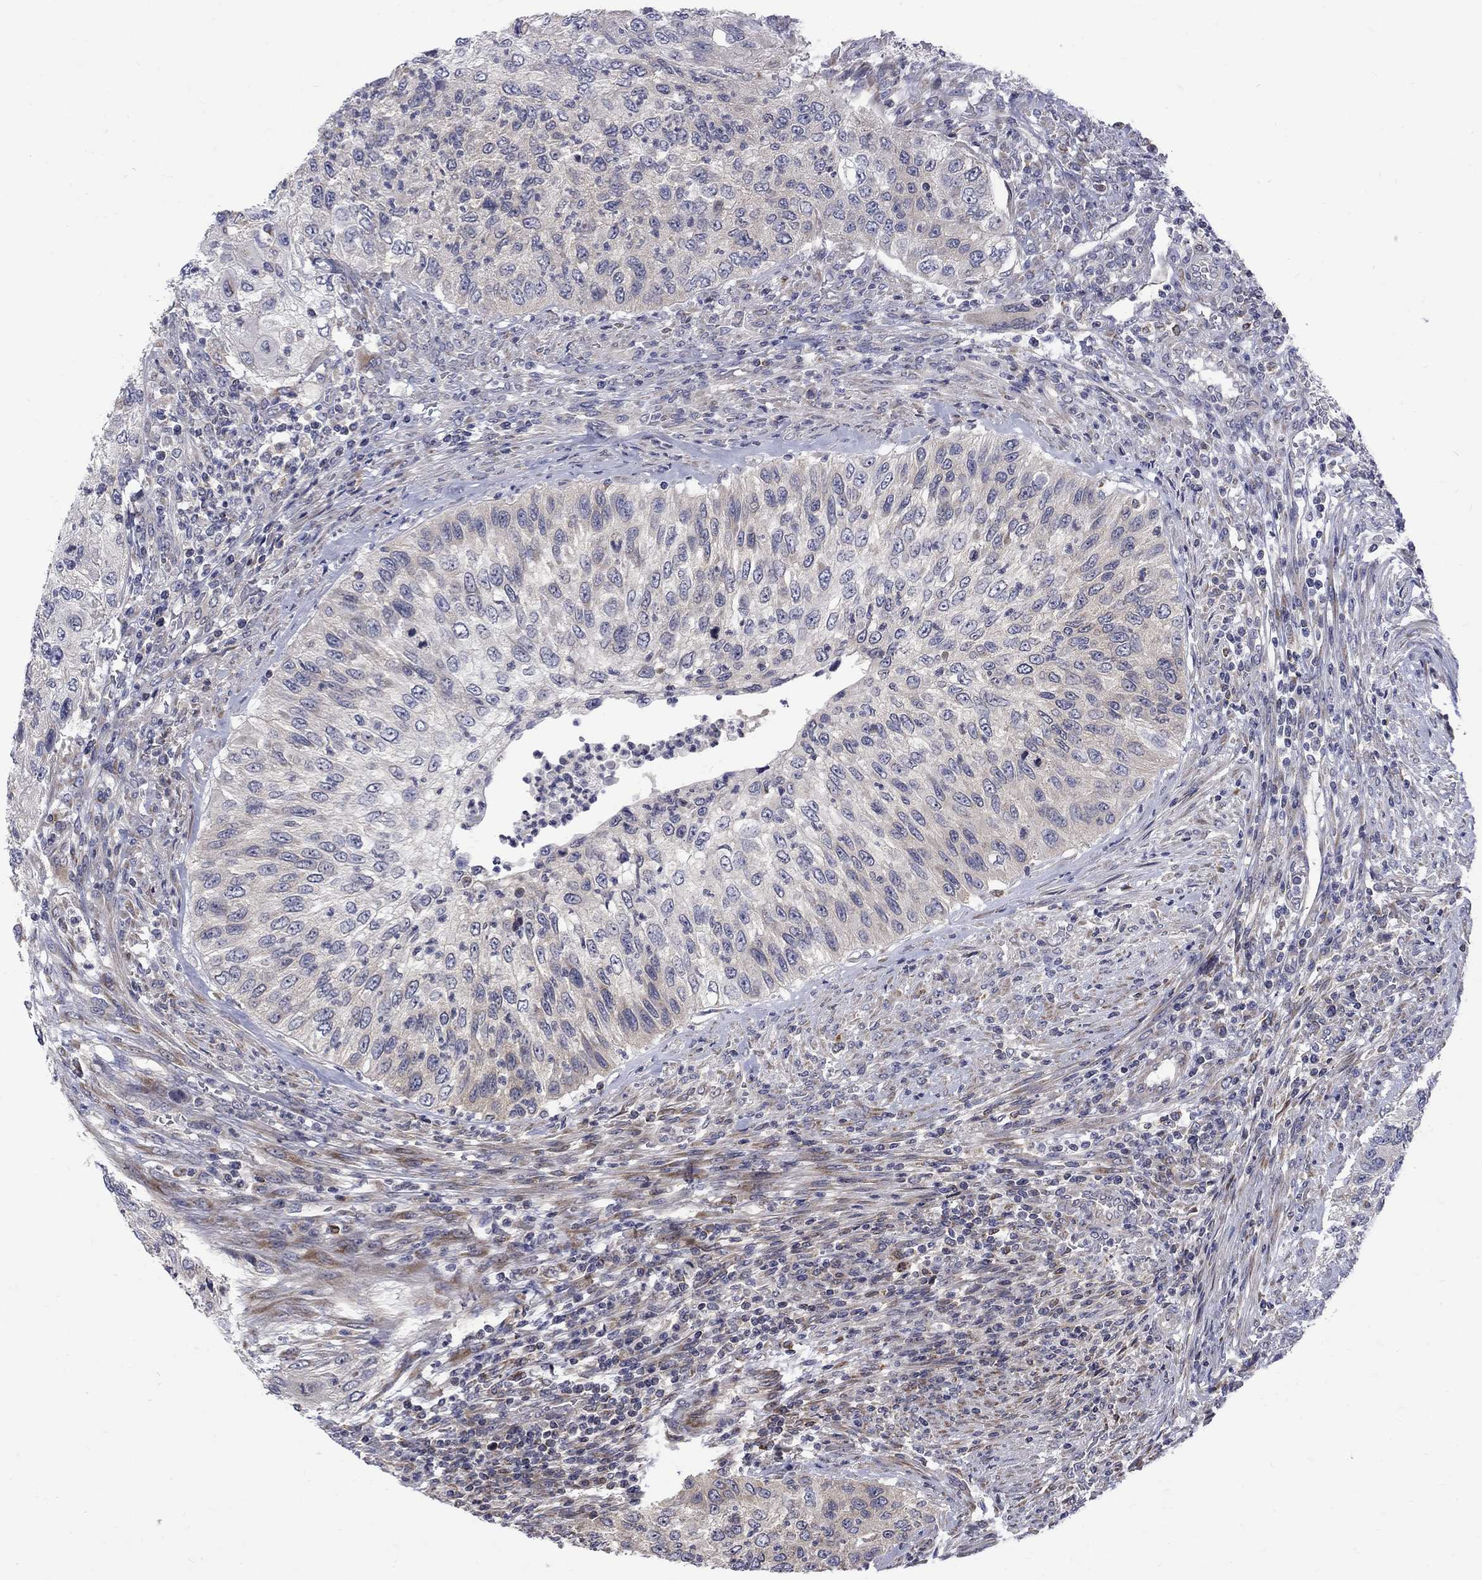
{"staining": {"intensity": "negative", "quantity": "none", "location": "none"}, "tissue": "urothelial cancer", "cell_type": "Tumor cells", "image_type": "cancer", "snomed": [{"axis": "morphology", "description": "Urothelial carcinoma, High grade"}, {"axis": "topography", "description": "Urinary bladder"}], "caption": "DAB (3,3'-diaminobenzidine) immunohistochemical staining of urothelial cancer displays no significant positivity in tumor cells. Brightfield microscopy of immunohistochemistry (IHC) stained with DAB (brown) and hematoxylin (blue), captured at high magnification.", "gene": "SH2B1", "patient": {"sex": "female", "age": 60}}